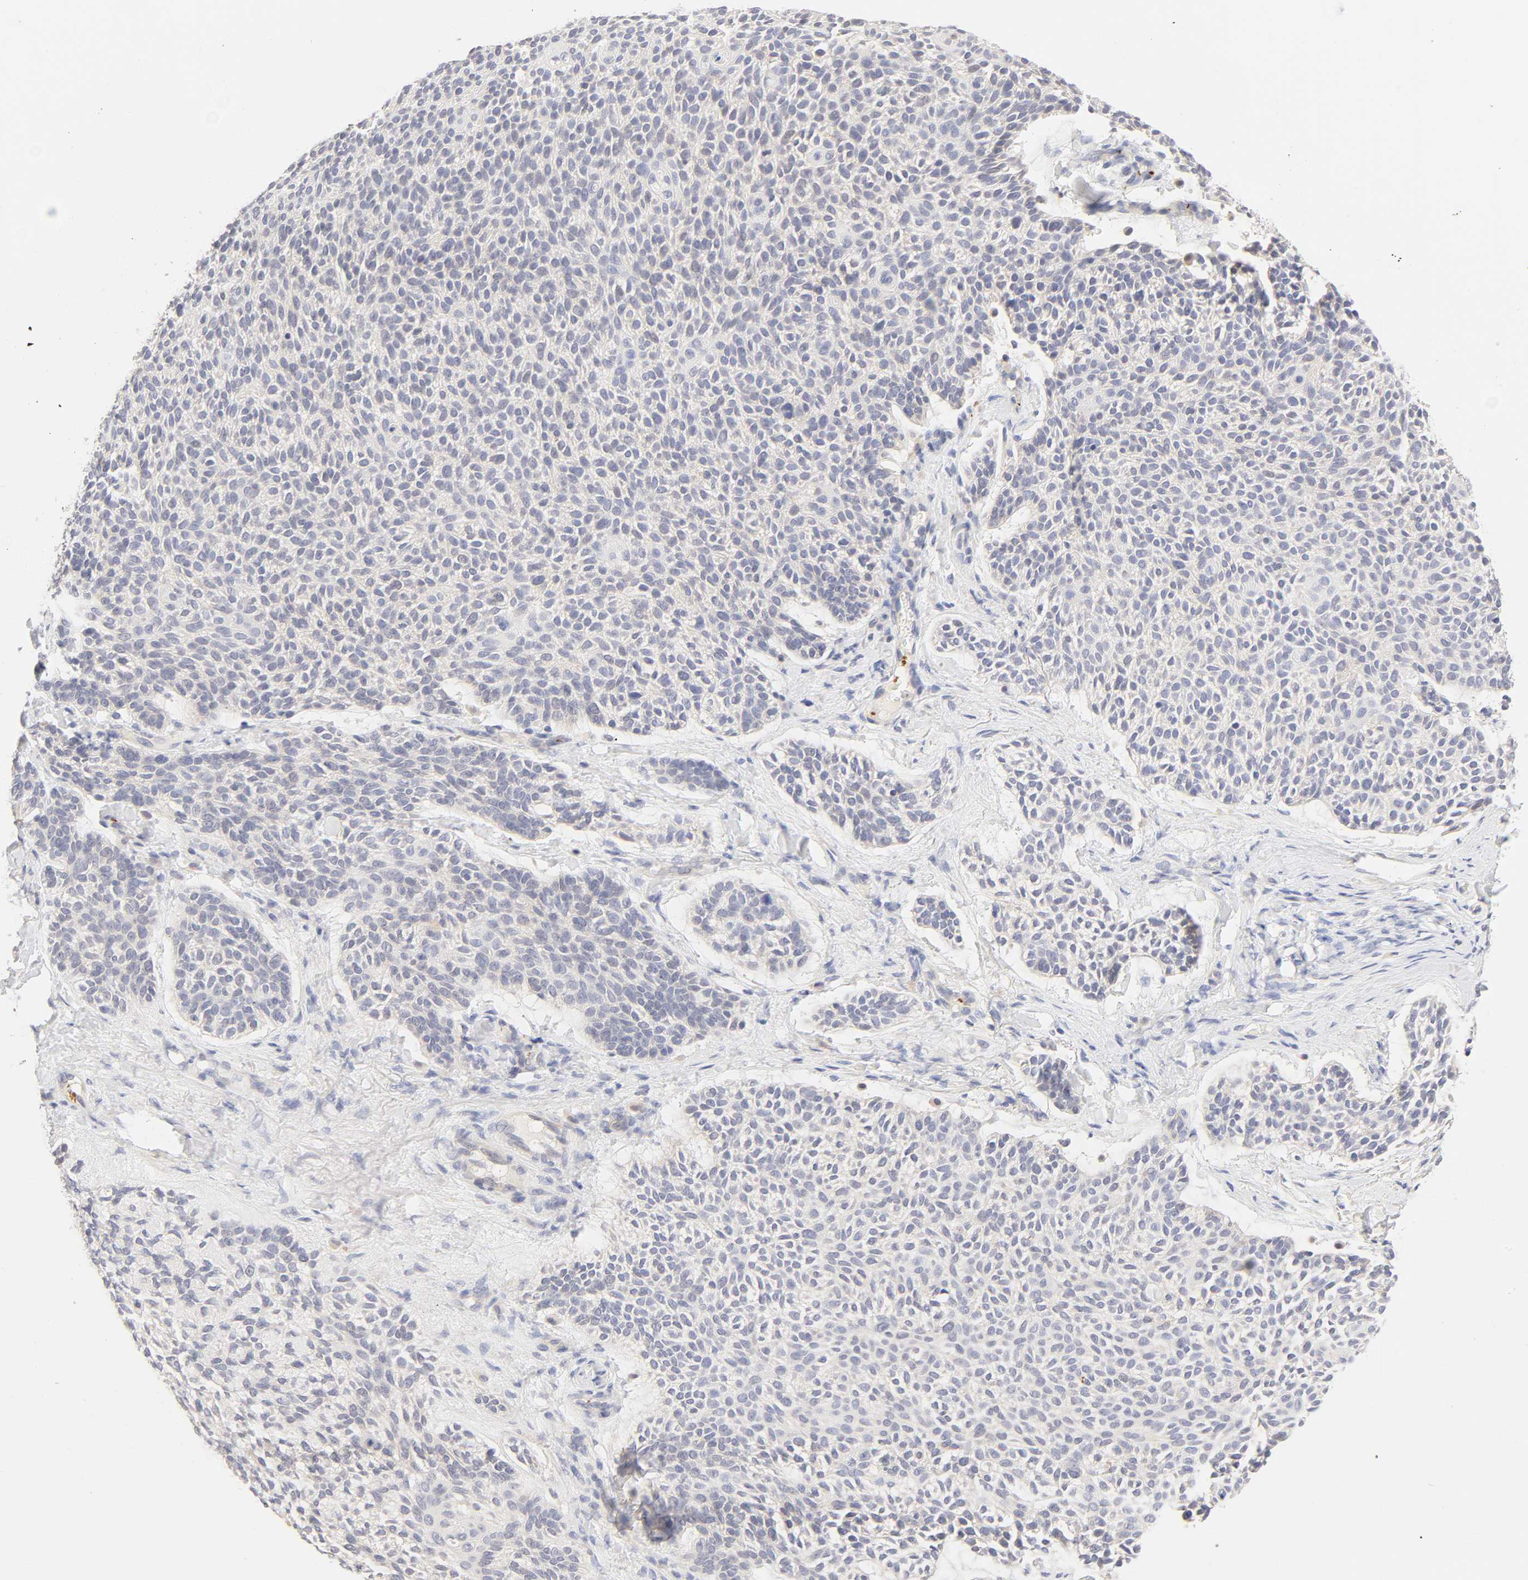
{"staining": {"intensity": "negative", "quantity": "none", "location": "none"}, "tissue": "skin cancer", "cell_type": "Tumor cells", "image_type": "cancer", "snomed": [{"axis": "morphology", "description": "Normal tissue, NOS"}, {"axis": "morphology", "description": "Basal cell carcinoma"}, {"axis": "topography", "description": "Skin"}], "caption": "Tumor cells show no significant protein staining in basal cell carcinoma (skin). (Immunohistochemistry, brightfield microscopy, high magnification).", "gene": "CYP4B1", "patient": {"sex": "female", "age": 70}}